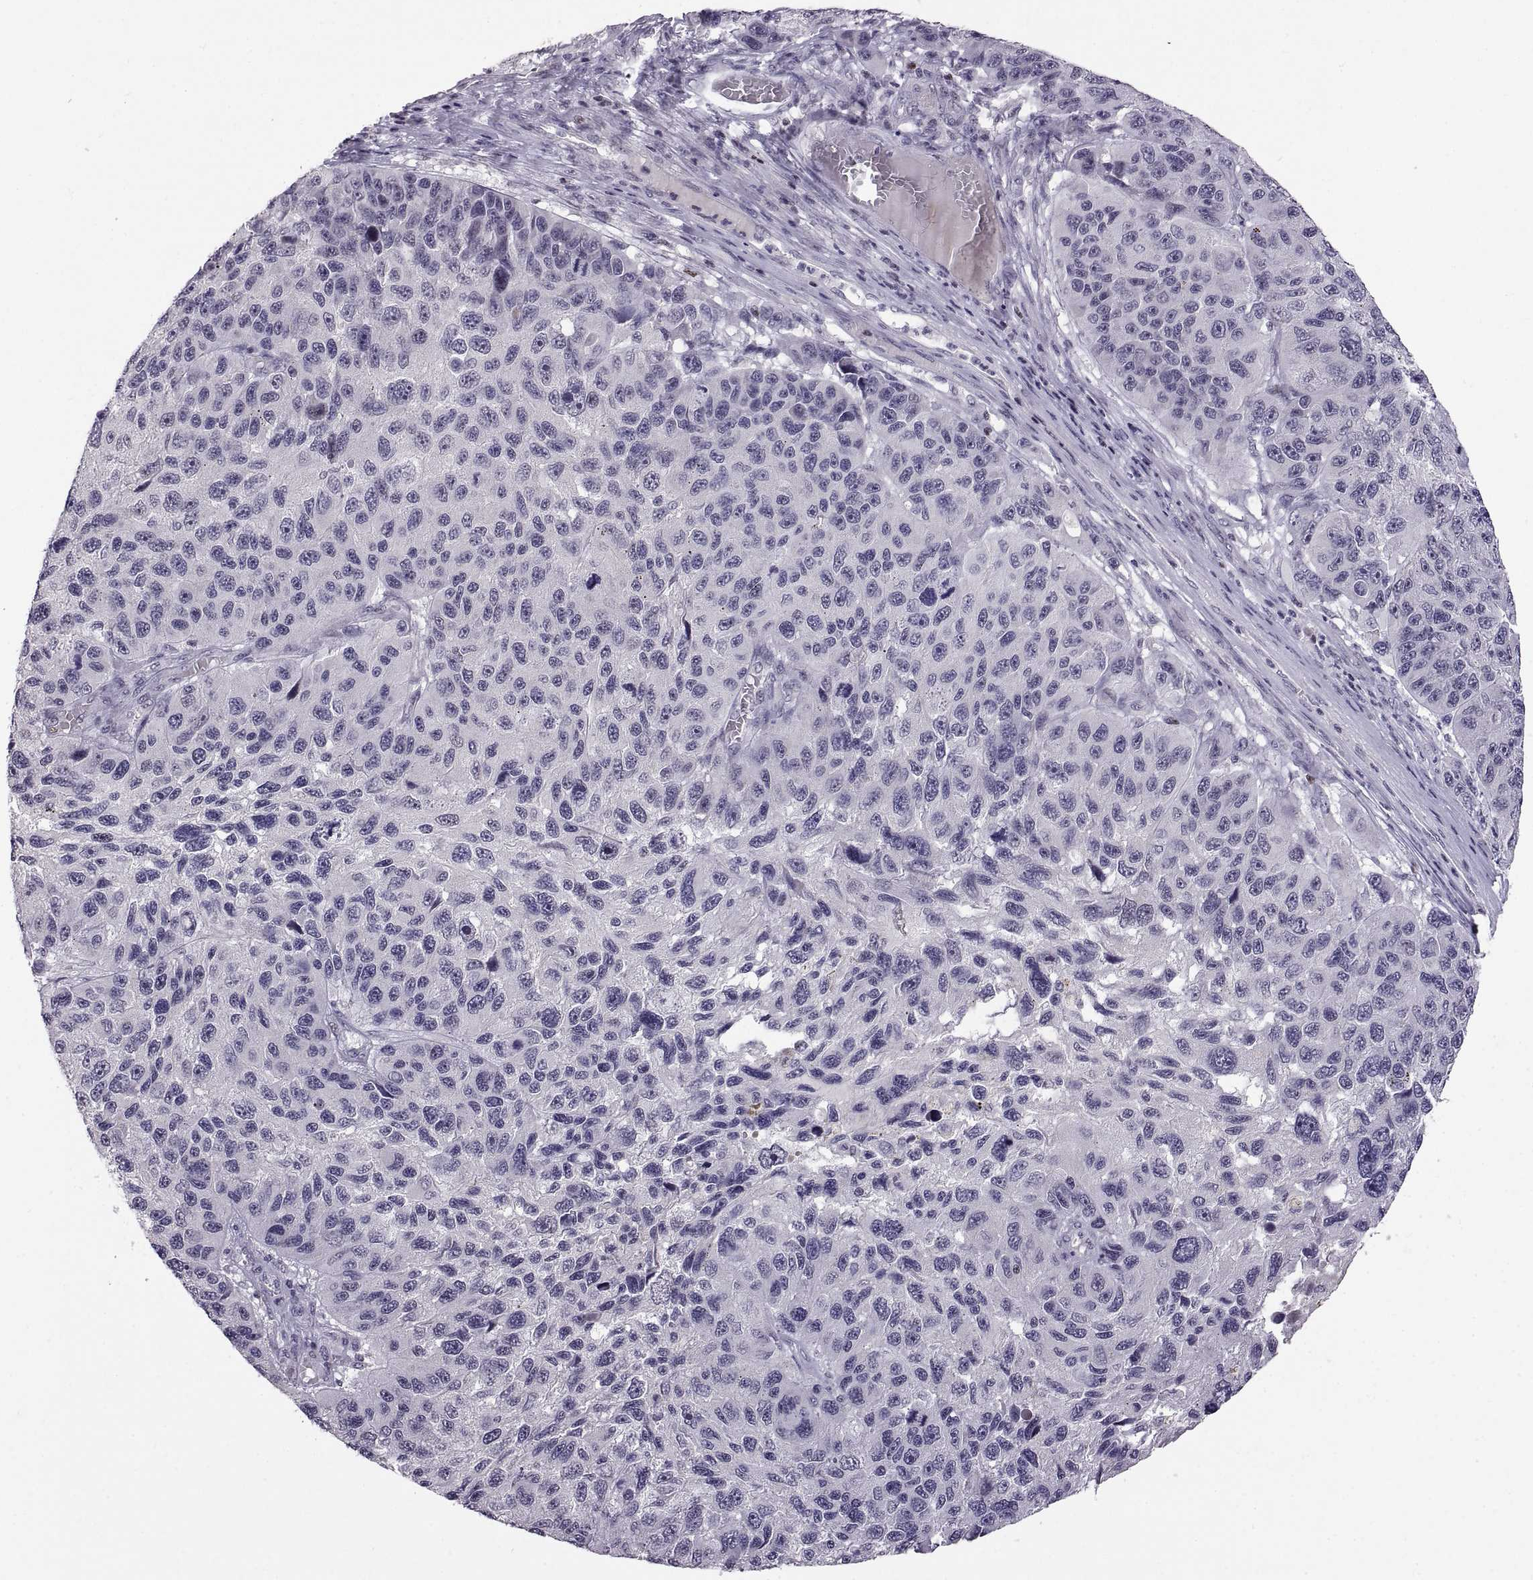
{"staining": {"intensity": "negative", "quantity": "none", "location": "none"}, "tissue": "melanoma", "cell_type": "Tumor cells", "image_type": "cancer", "snomed": [{"axis": "morphology", "description": "Malignant melanoma, NOS"}, {"axis": "topography", "description": "Skin"}], "caption": "The image displays no significant expression in tumor cells of malignant melanoma.", "gene": "NEK2", "patient": {"sex": "male", "age": 53}}